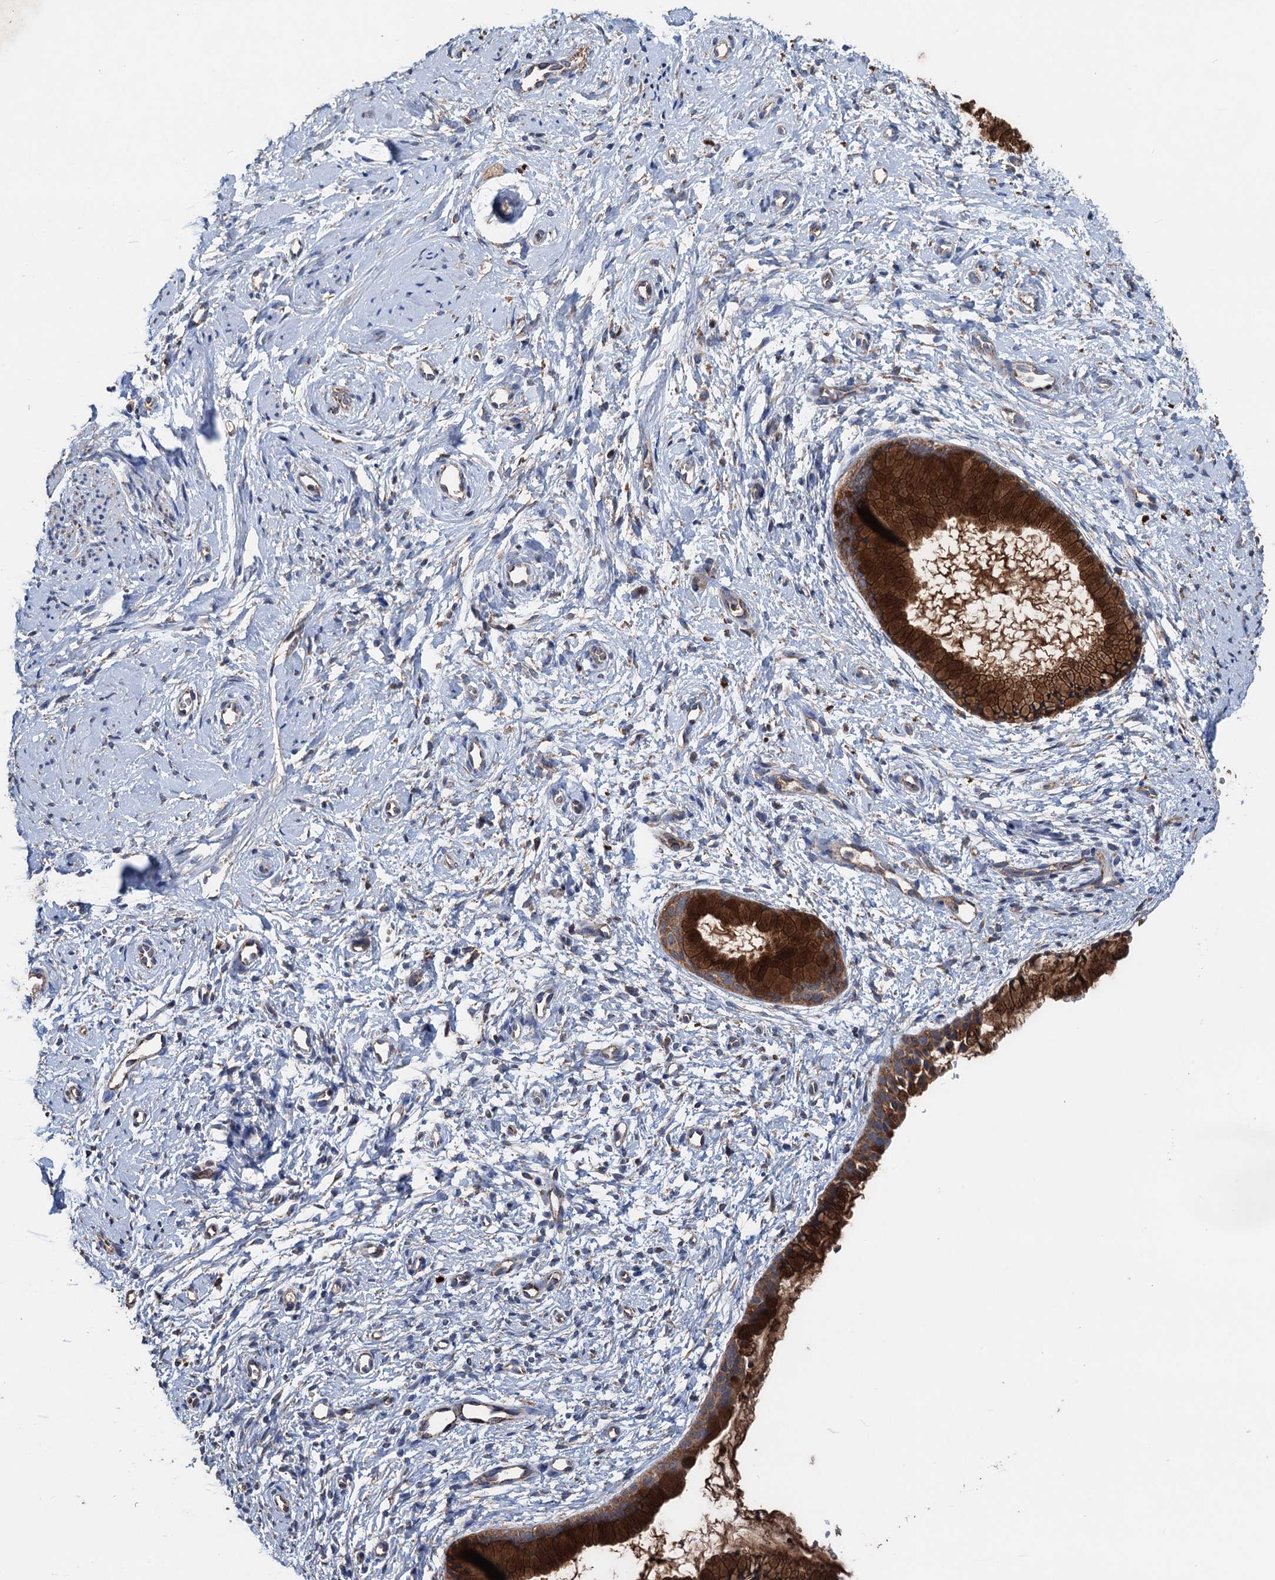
{"staining": {"intensity": "strong", "quantity": ">75%", "location": "cytoplasmic/membranous"}, "tissue": "cervix", "cell_type": "Glandular cells", "image_type": "normal", "snomed": [{"axis": "morphology", "description": "Normal tissue, NOS"}, {"axis": "topography", "description": "Cervix"}], "caption": "A high amount of strong cytoplasmic/membranous expression is identified in approximately >75% of glandular cells in benign cervix.", "gene": "DGLUCY", "patient": {"sex": "female", "age": 57}}